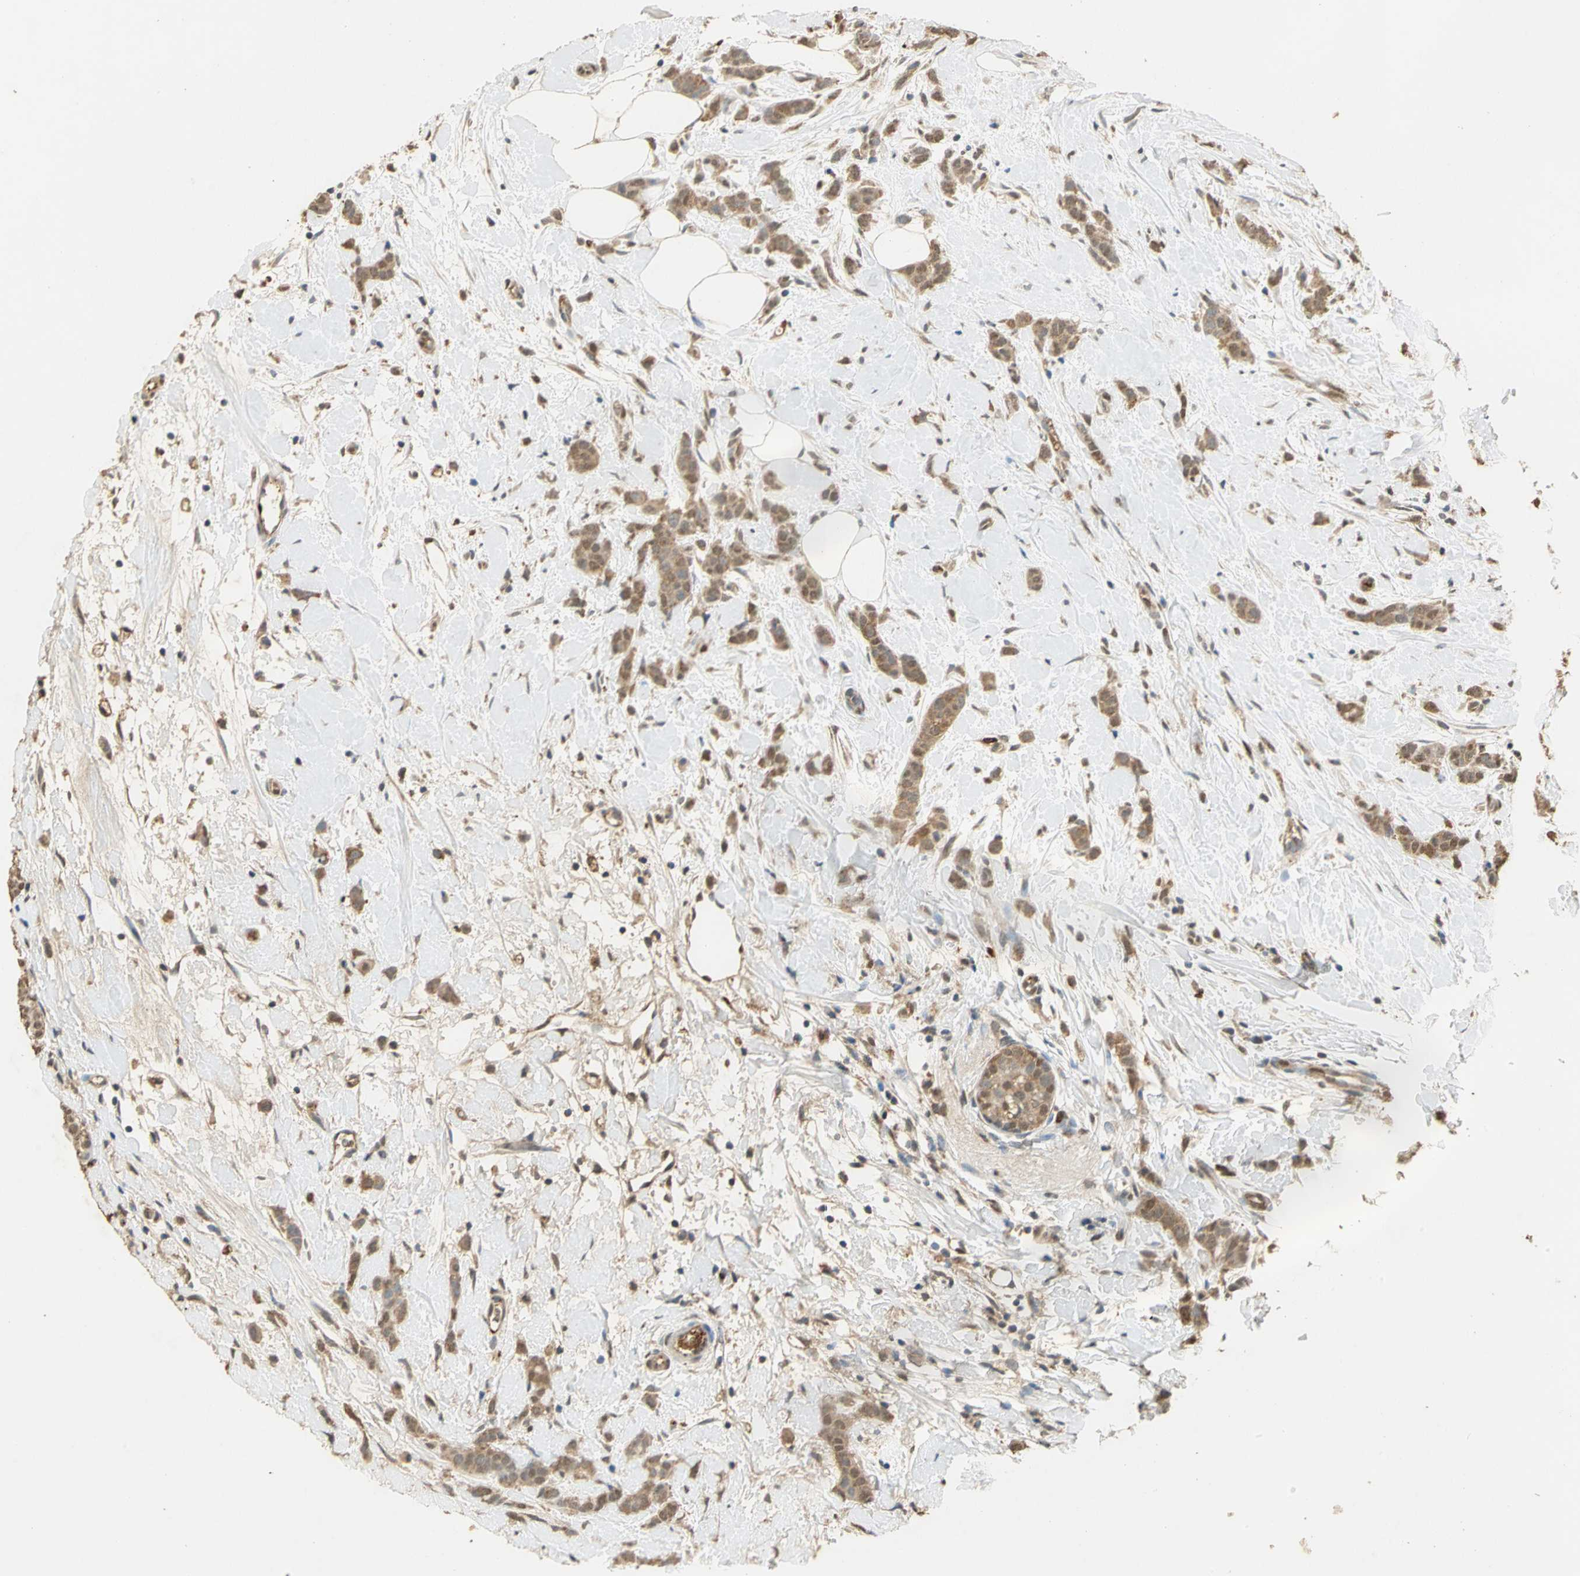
{"staining": {"intensity": "moderate", "quantity": ">75%", "location": "cytoplasmic/membranous"}, "tissue": "breast cancer", "cell_type": "Tumor cells", "image_type": "cancer", "snomed": [{"axis": "morphology", "description": "Lobular carcinoma, in situ"}, {"axis": "morphology", "description": "Lobular carcinoma"}, {"axis": "topography", "description": "Breast"}], "caption": "Tumor cells demonstrate medium levels of moderate cytoplasmic/membranous expression in about >75% of cells in breast lobular carcinoma in situ.", "gene": "GAPDH", "patient": {"sex": "female", "age": 41}}